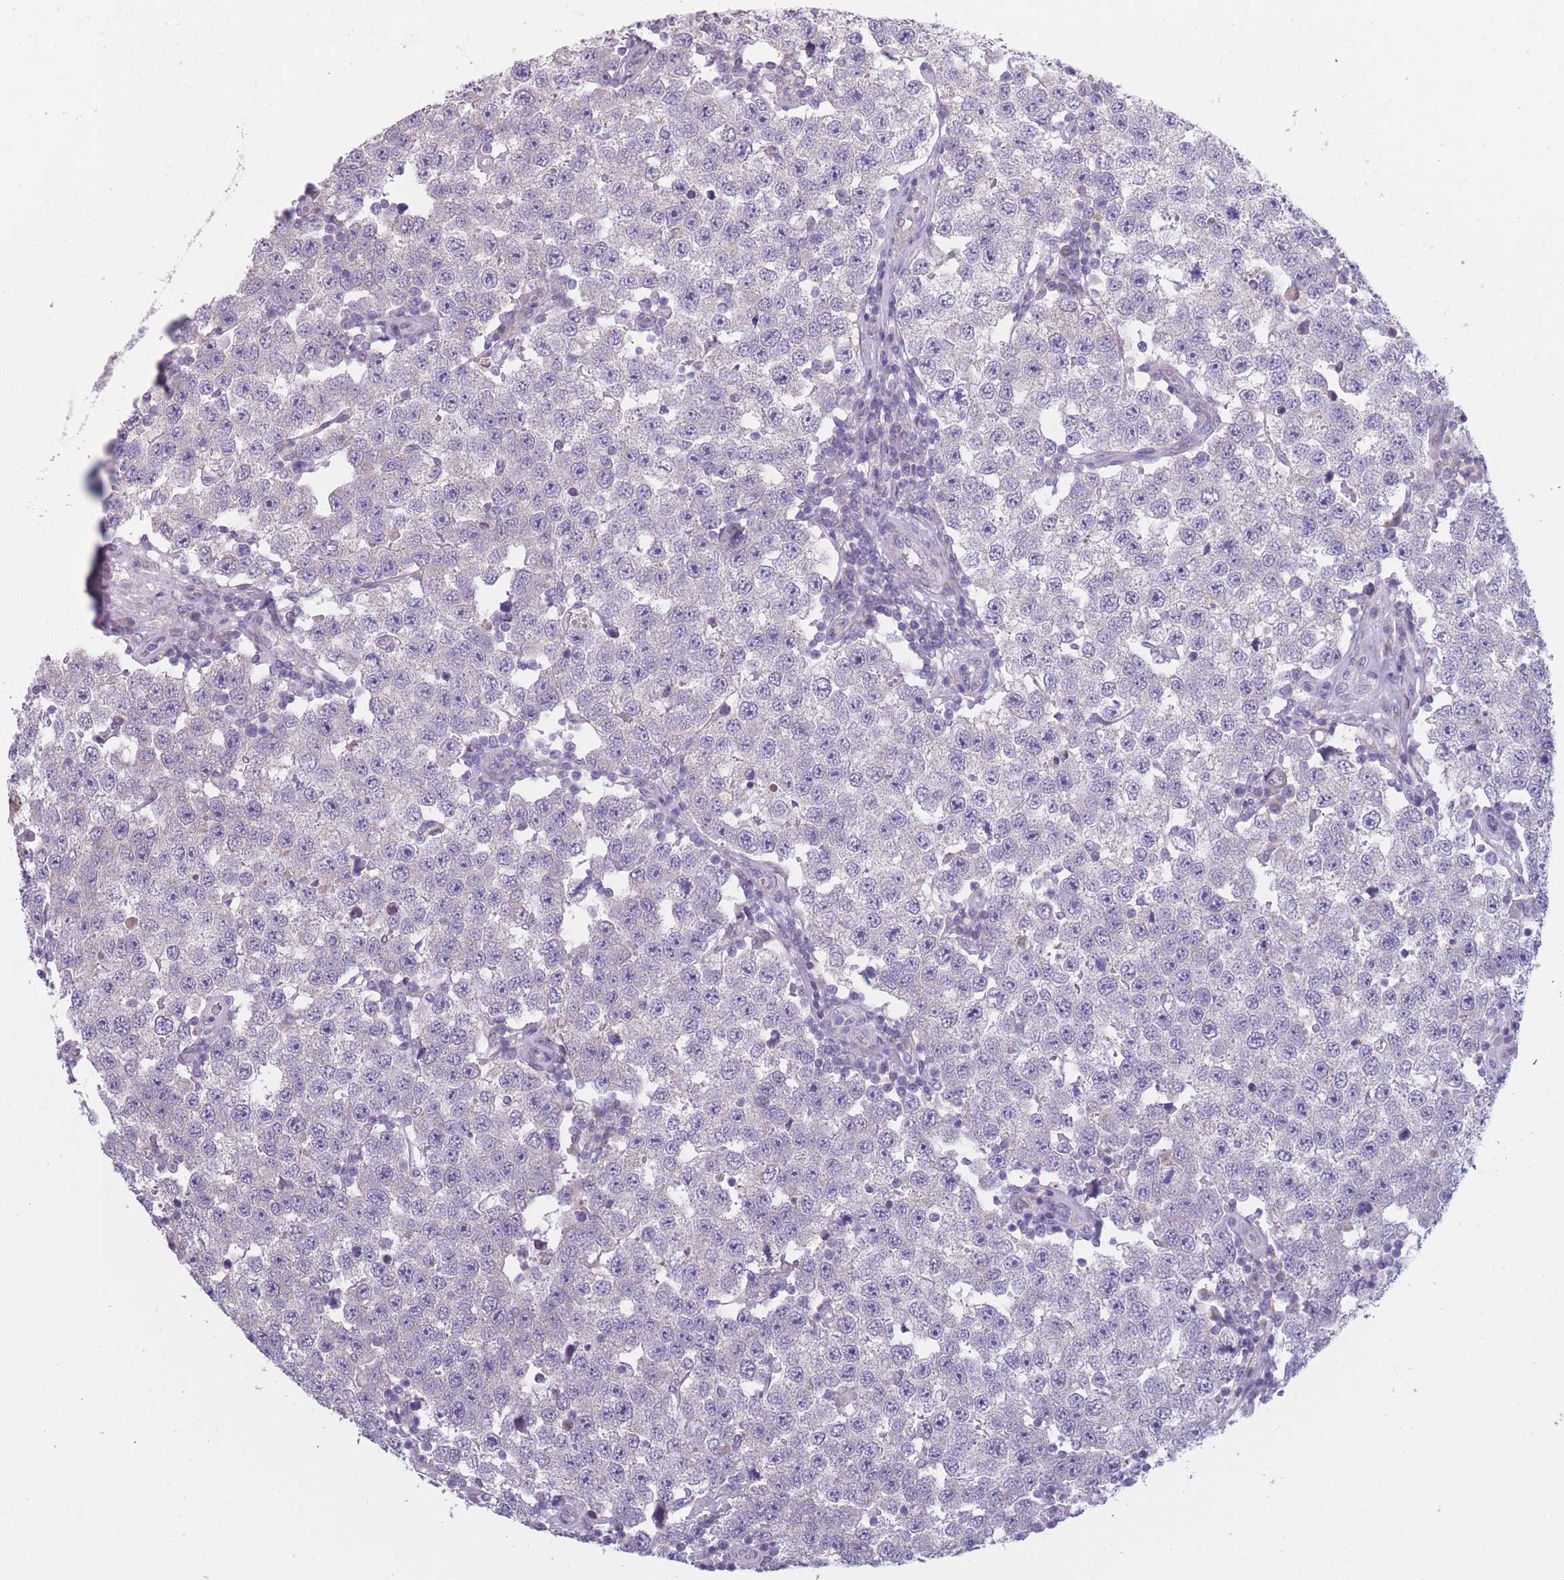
{"staining": {"intensity": "negative", "quantity": "none", "location": "none"}, "tissue": "testis cancer", "cell_type": "Tumor cells", "image_type": "cancer", "snomed": [{"axis": "morphology", "description": "Seminoma, NOS"}, {"axis": "topography", "description": "Testis"}], "caption": "Immunohistochemical staining of testis seminoma reveals no significant staining in tumor cells. The staining is performed using DAB brown chromogen with nuclei counter-stained in using hematoxylin.", "gene": "CCNQ", "patient": {"sex": "male", "age": 34}}